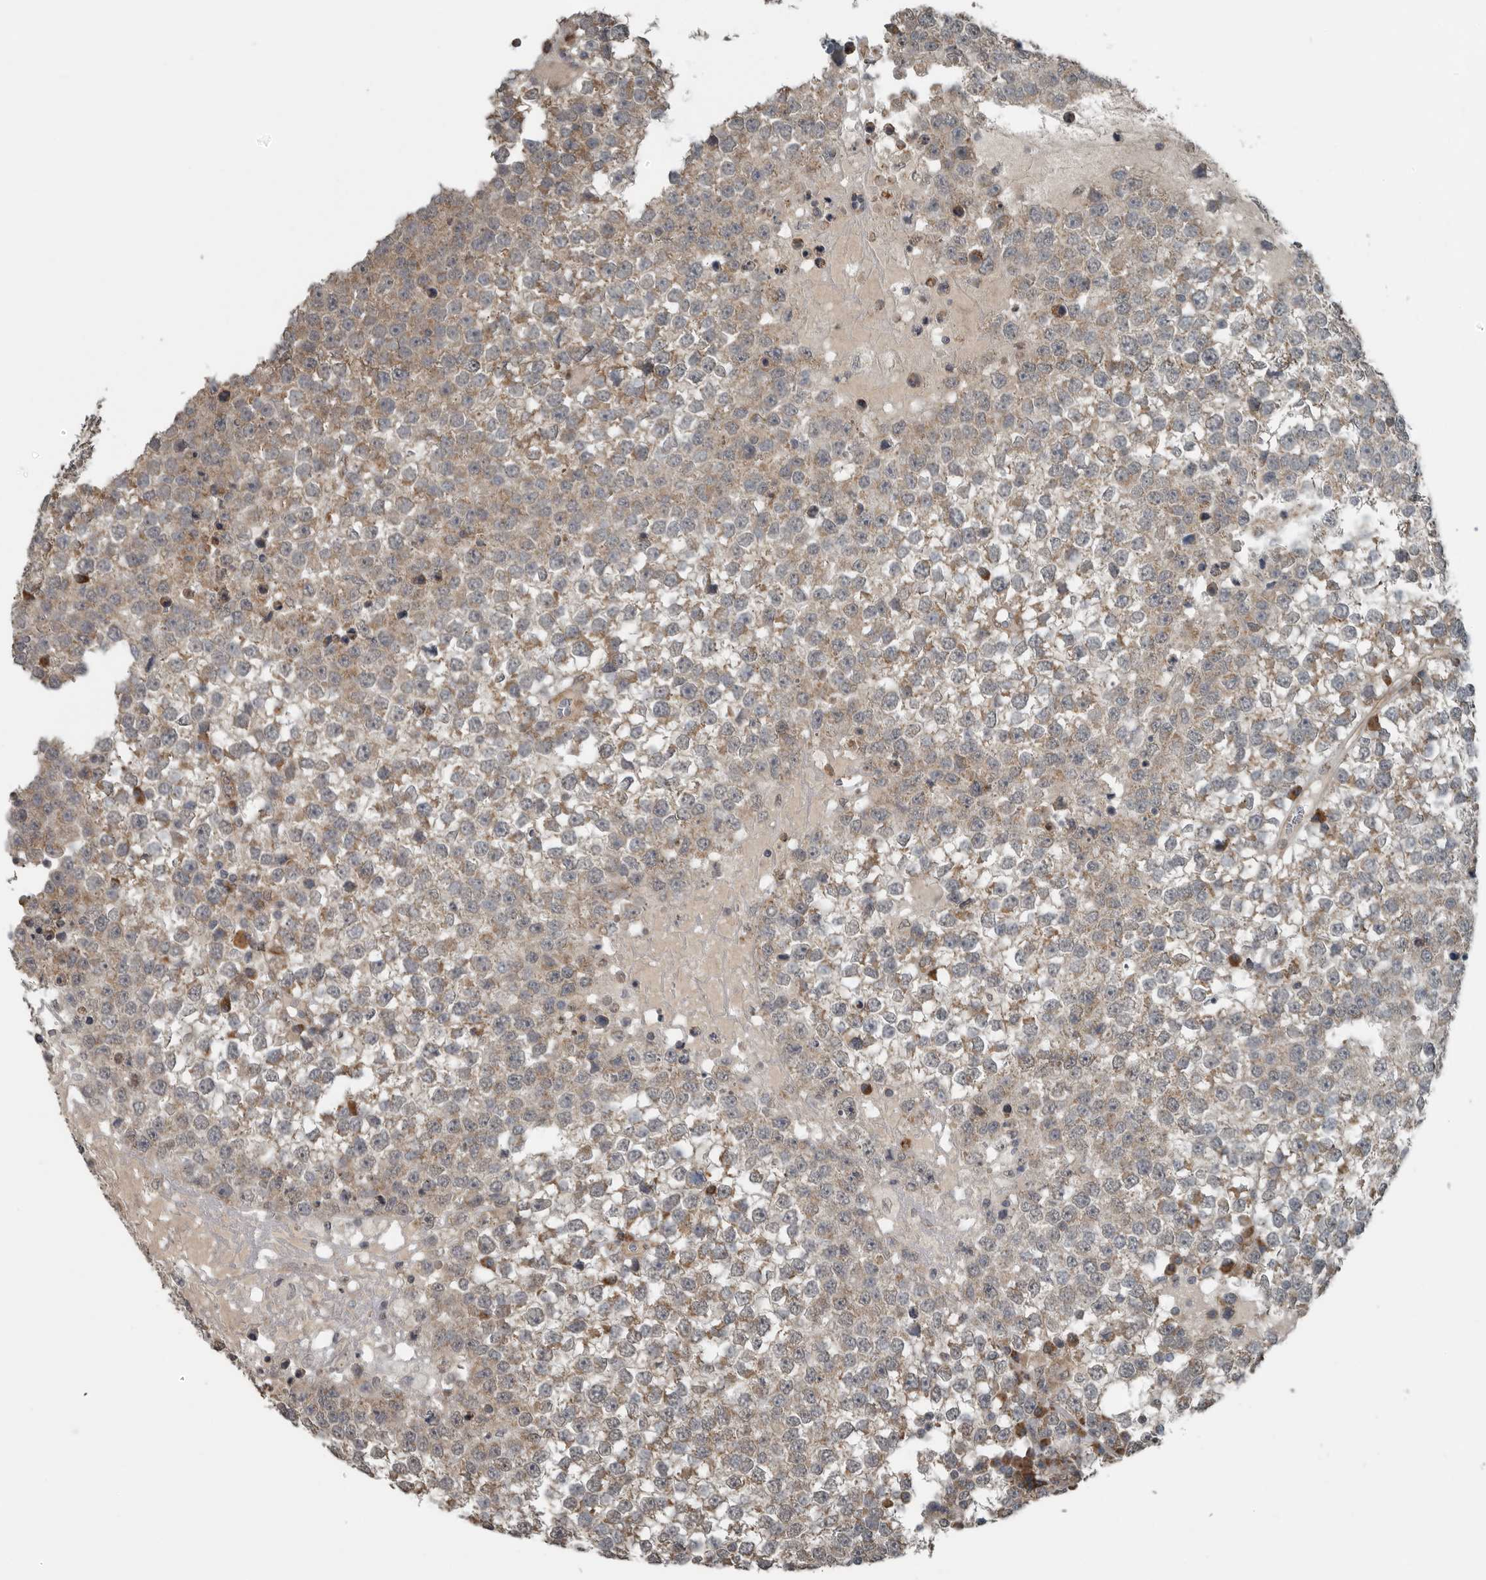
{"staining": {"intensity": "moderate", "quantity": ">75%", "location": "cytoplasmic/membranous"}, "tissue": "testis cancer", "cell_type": "Tumor cells", "image_type": "cancer", "snomed": [{"axis": "morphology", "description": "Seminoma, NOS"}, {"axis": "topography", "description": "Testis"}], "caption": "Human testis cancer (seminoma) stained with a brown dye demonstrates moderate cytoplasmic/membranous positive expression in about >75% of tumor cells.", "gene": "AFAP1", "patient": {"sex": "male", "age": 65}}